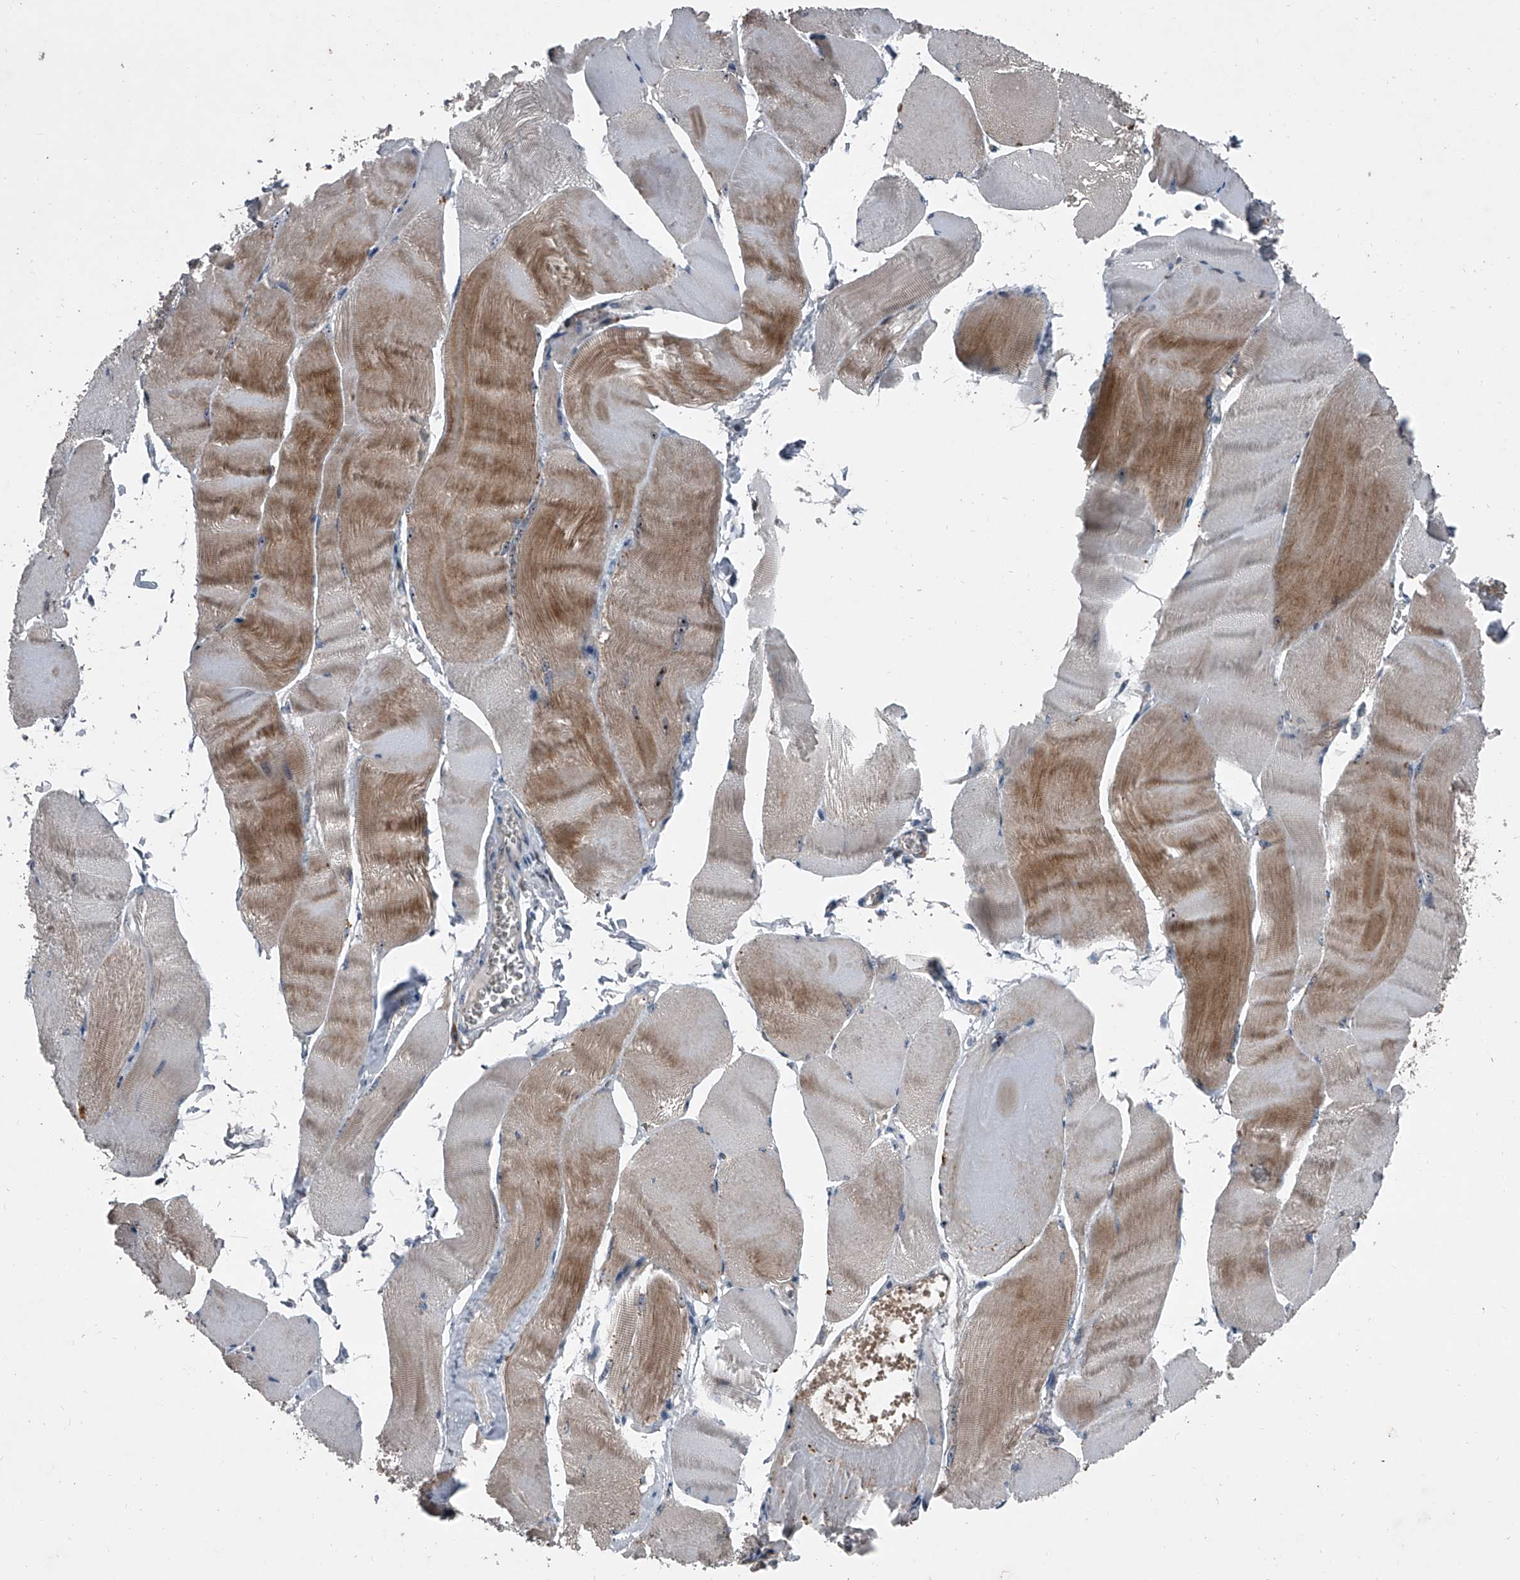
{"staining": {"intensity": "moderate", "quantity": "25%-75%", "location": "cytoplasmic/membranous"}, "tissue": "skeletal muscle", "cell_type": "Myocytes", "image_type": "normal", "snomed": [{"axis": "morphology", "description": "Normal tissue, NOS"}, {"axis": "morphology", "description": "Basal cell carcinoma"}, {"axis": "topography", "description": "Skeletal muscle"}], "caption": "Immunohistochemistry image of normal skeletal muscle stained for a protein (brown), which displays medium levels of moderate cytoplasmic/membranous staining in approximately 25%-75% of myocytes.", "gene": "CEP85L", "patient": {"sex": "female", "age": 64}}